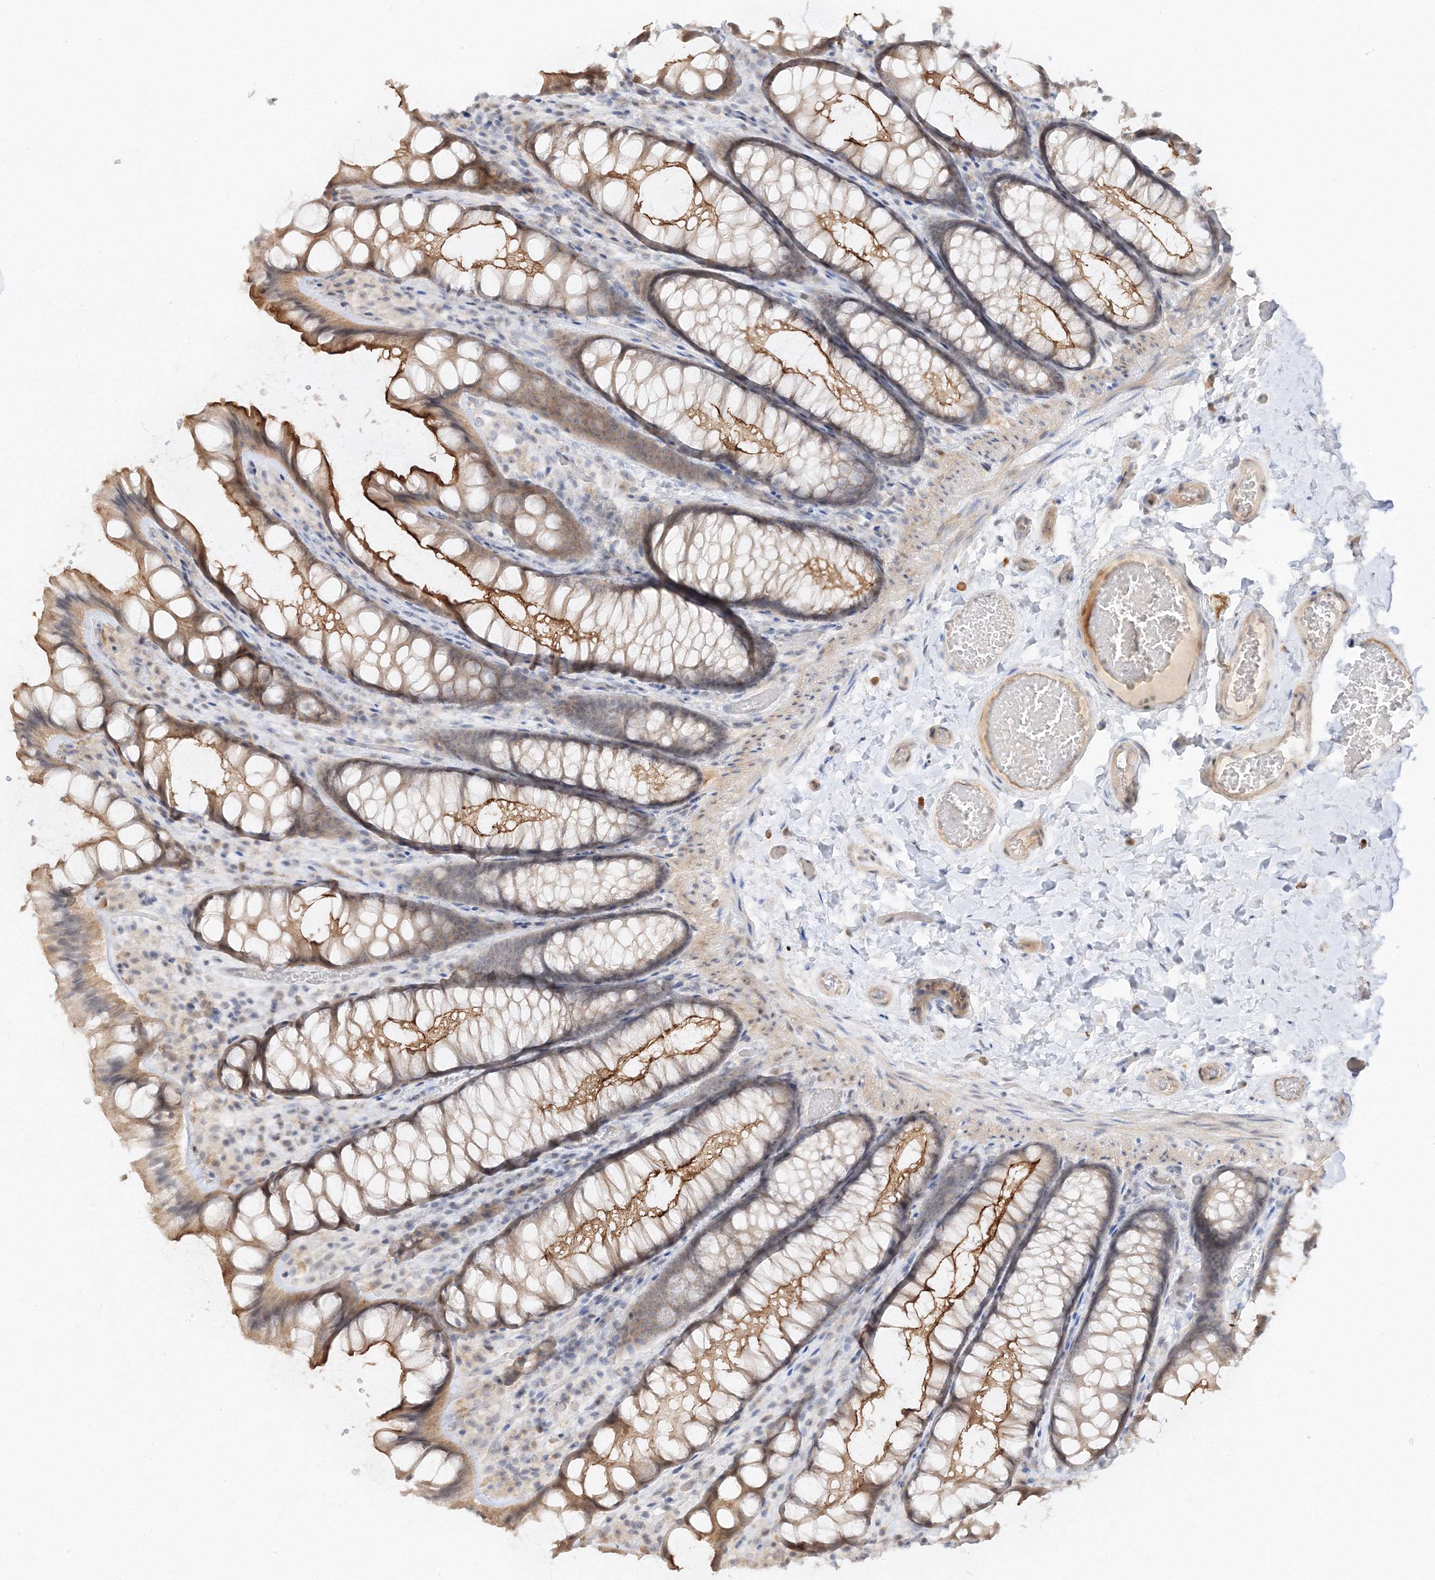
{"staining": {"intensity": "moderate", "quantity": "25%-75%", "location": "cytoplasmic/membranous,nuclear"}, "tissue": "colon", "cell_type": "Endothelial cells", "image_type": "normal", "snomed": [{"axis": "morphology", "description": "Normal tissue, NOS"}, {"axis": "topography", "description": "Colon"}], "caption": "An image of human colon stained for a protein displays moderate cytoplasmic/membranous,nuclear brown staining in endothelial cells.", "gene": "ETAA1", "patient": {"sex": "male", "age": 47}}